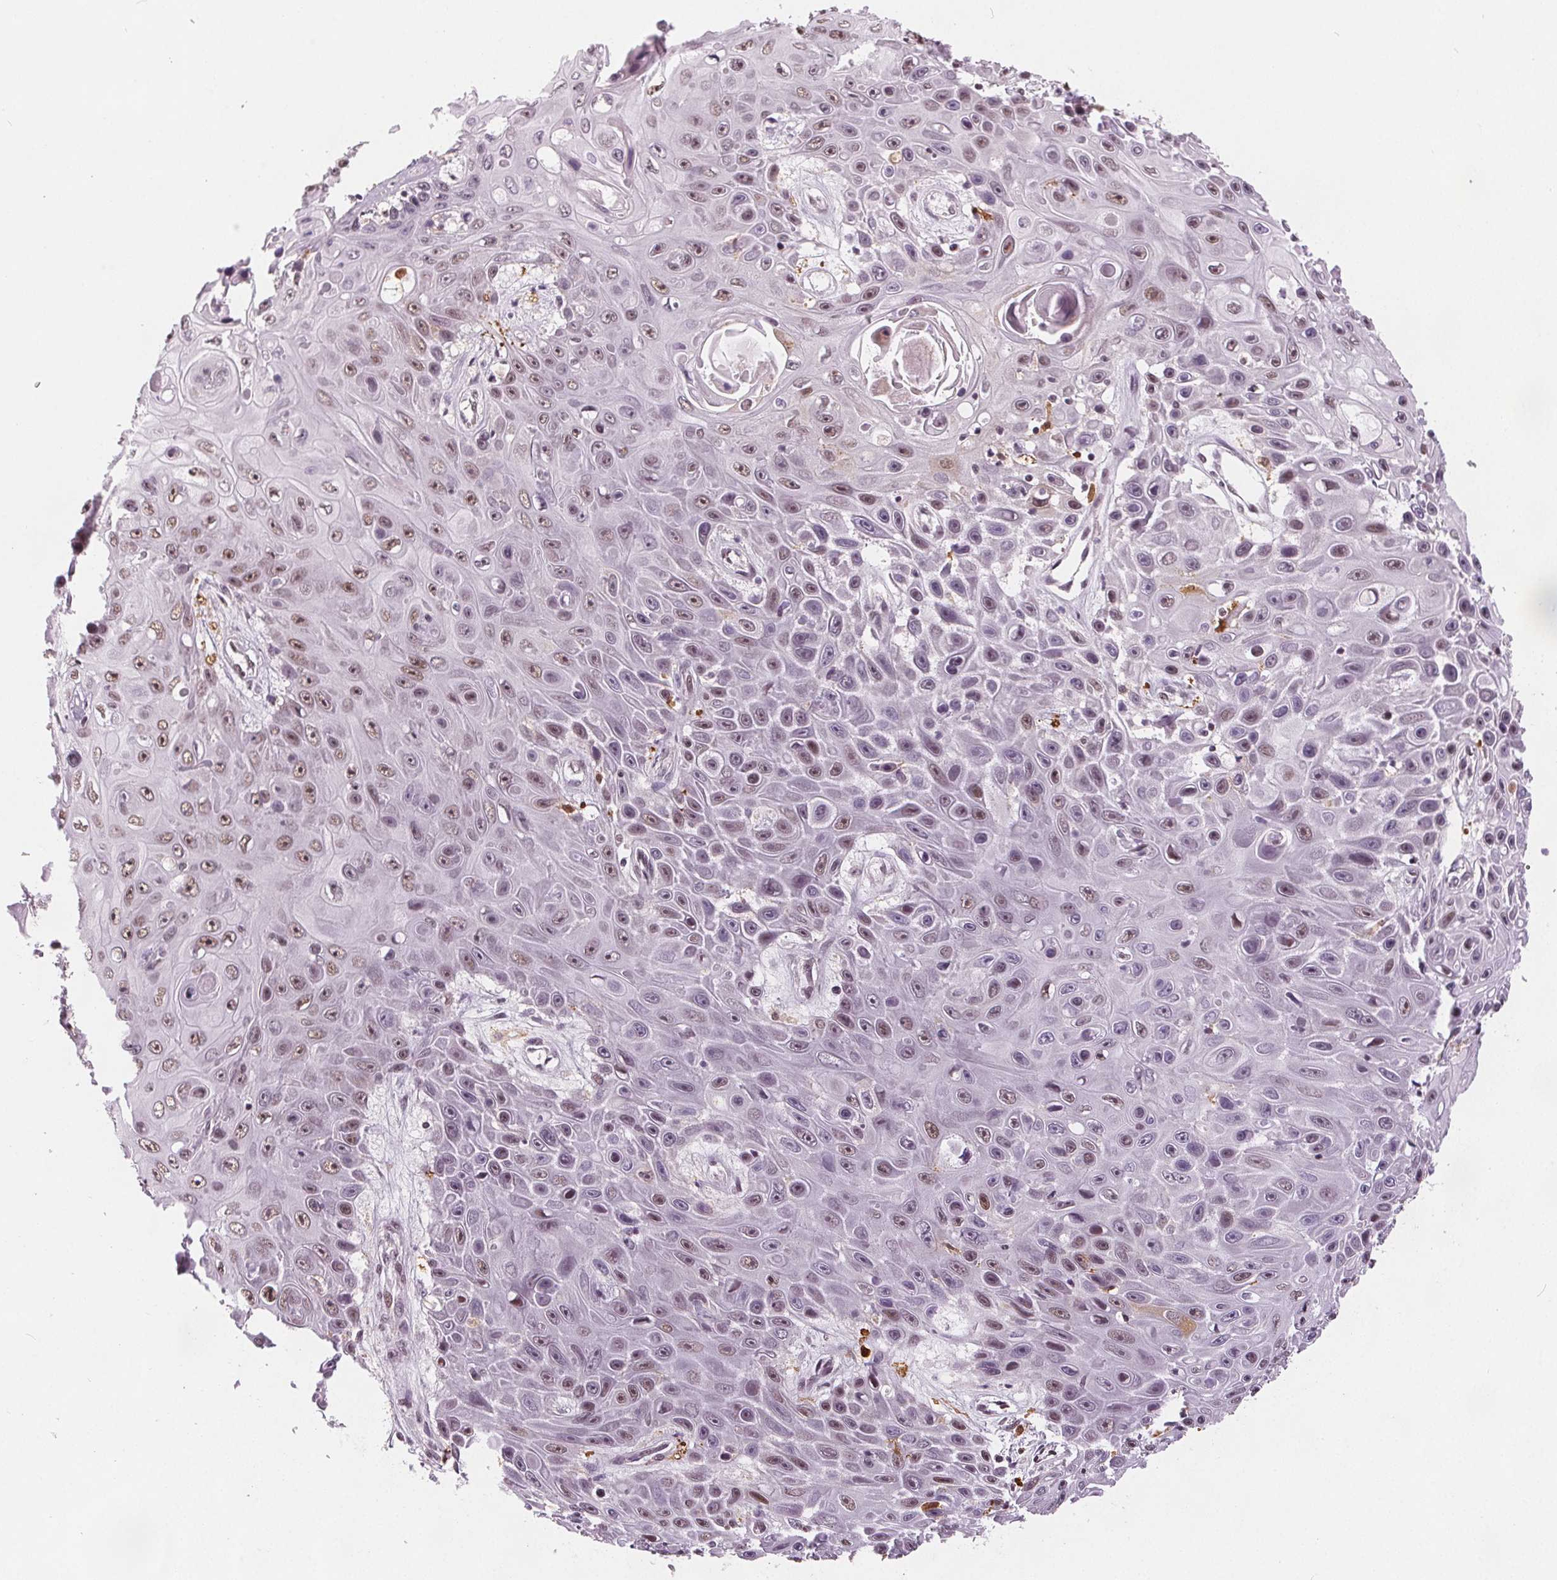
{"staining": {"intensity": "moderate", "quantity": "25%-75%", "location": "nuclear"}, "tissue": "skin cancer", "cell_type": "Tumor cells", "image_type": "cancer", "snomed": [{"axis": "morphology", "description": "Squamous cell carcinoma, NOS"}, {"axis": "topography", "description": "Skin"}], "caption": "Tumor cells exhibit medium levels of moderate nuclear staining in about 25%-75% of cells in human skin squamous cell carcinoma.", "gene": "DPM2", "patient": {"sex": "male", "age": 82}}